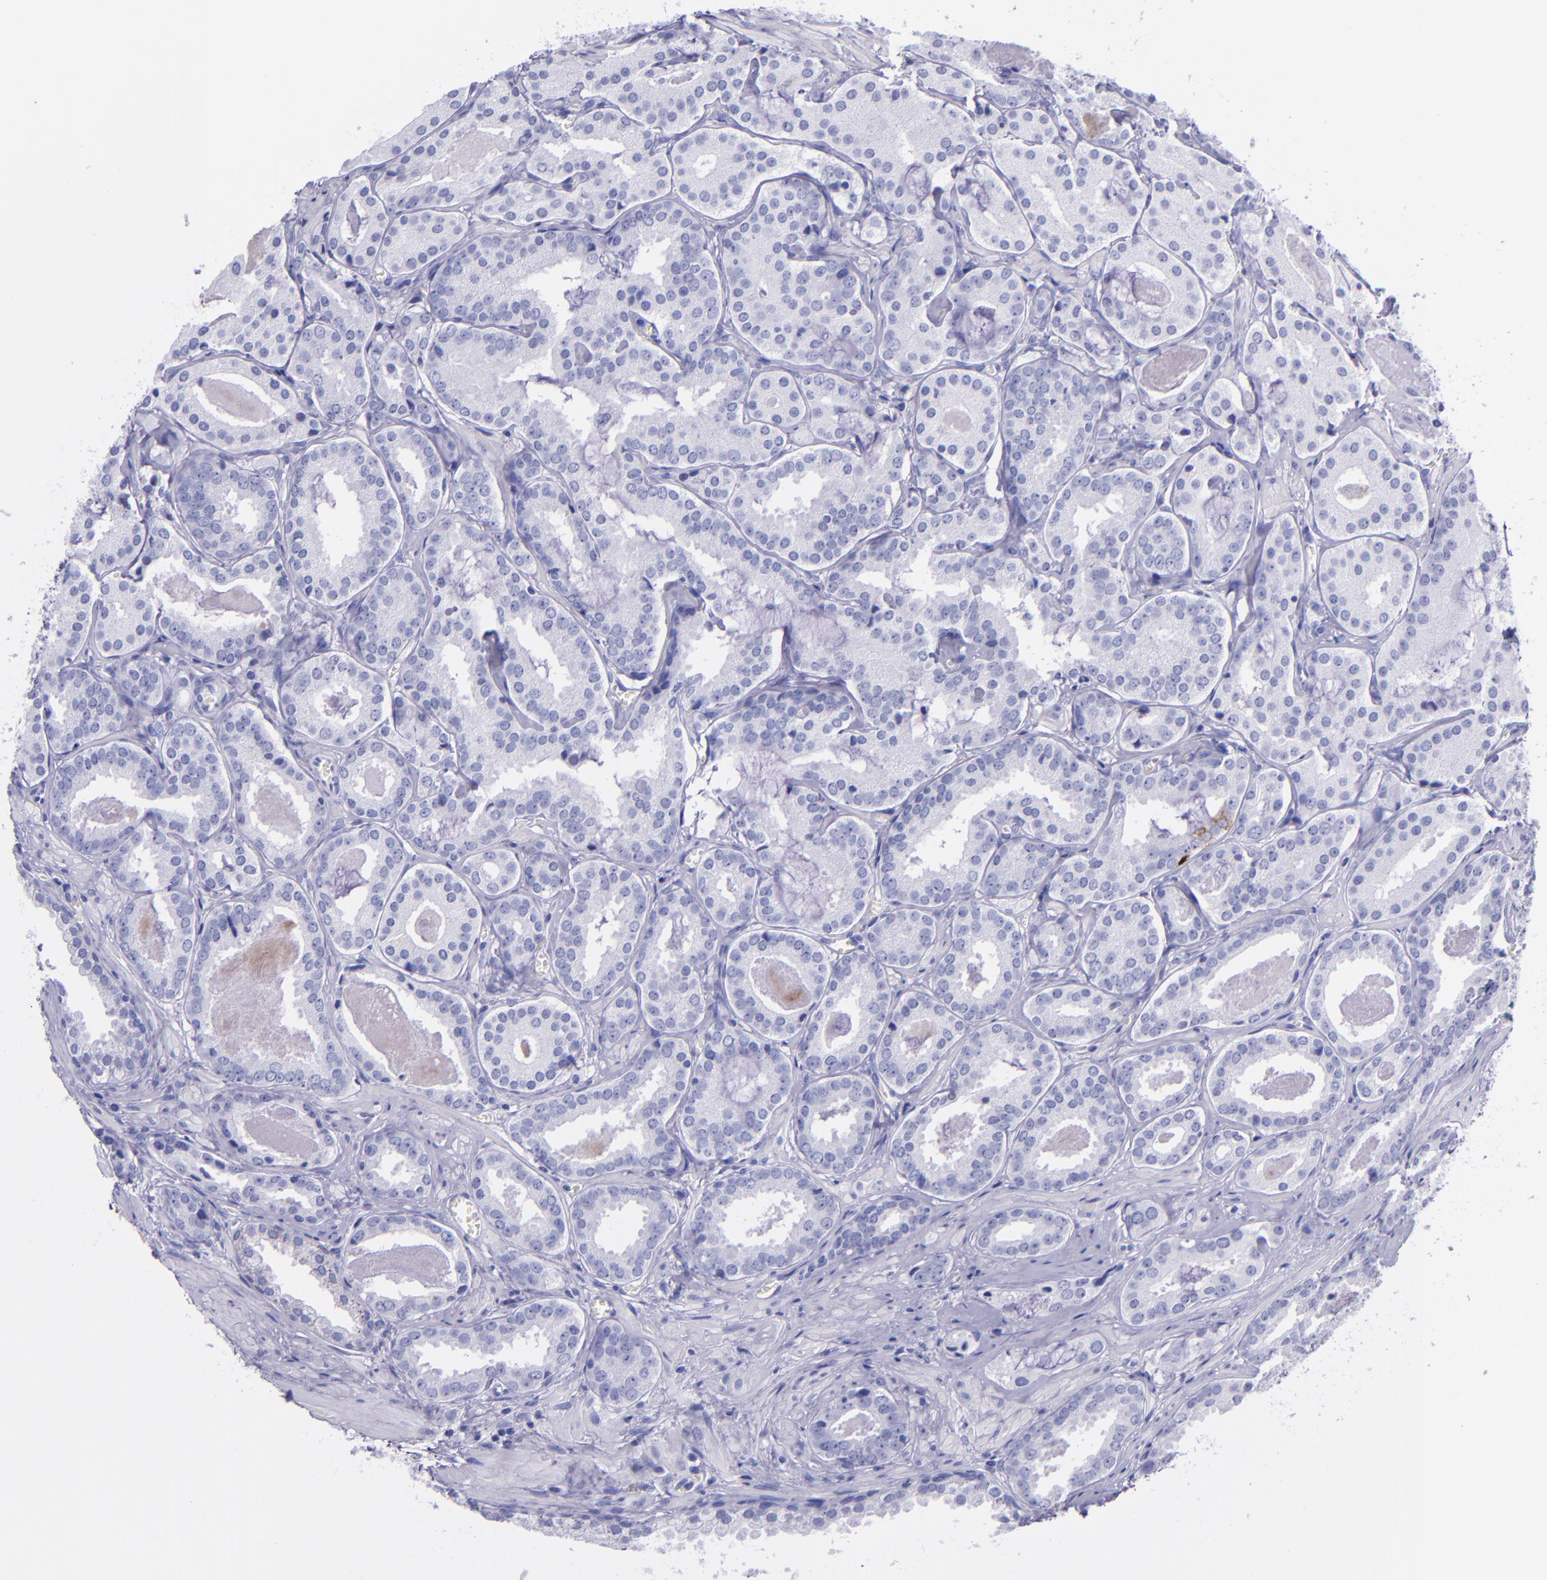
{"staining": {"intensity": "negative", "quantity": "none", "location": "none"}, "tissue": "prostate cancer", "cell_type": "Tumor cells", "image_type": "cancer", "snomed": [{"axis": "morphology", "description": "Adenocarcinoma, Medium grade"}, {"axis": "topography", "description": "Prostate"}], "caption": "An immunohistochemistry photomicrograph of prostate cancer (medium-grade adenocarcinoma) is shown. There is no staining in tumor cells of prostate cancer (medium-grade adenocarcinoma).", "gene": "SLPI", "patient": {"sex": "male", "age": 64}}